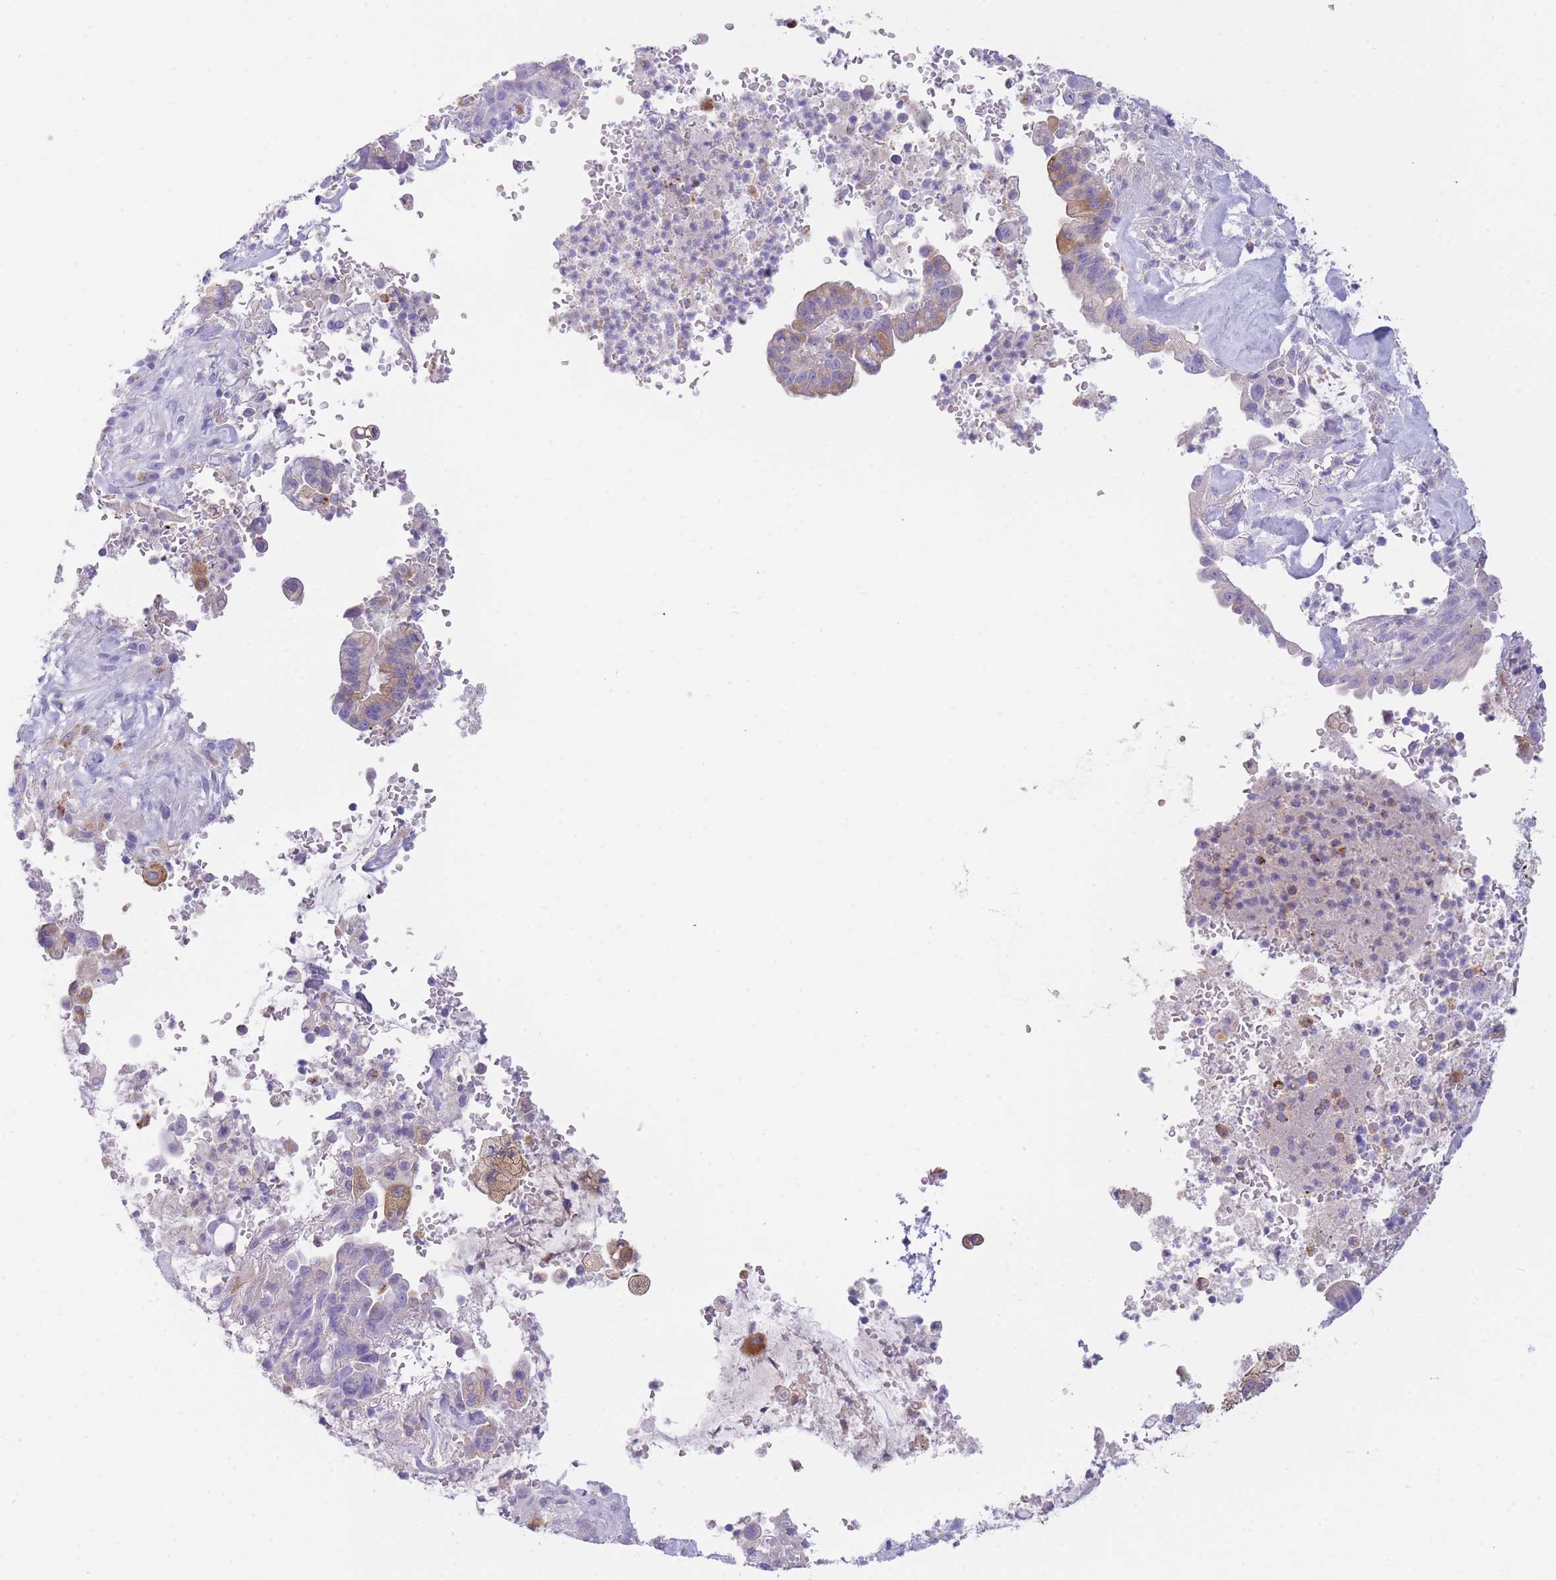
{"staining": {"intensity": "moderate", "quantity": "<25%", "location": "cytoplasmic/membranous"}, "tissue": "pancreatic cancer", "cell_type": "Tumor cells", "image_type": "cancer", "snomed": [{"axis": "morphology", "description": "Adenocarcinoma, NOS"}, {"axis": "topography", "description": "Pancreas"}], "caption": "Pancreatic cancer stained with a brown dye exhibits moderate cytoplasmic/membranous positive expression in approximately <25% of tumor cells.", "gene": "PLBD1", "patient": {"sex": "male", "age": 44}}